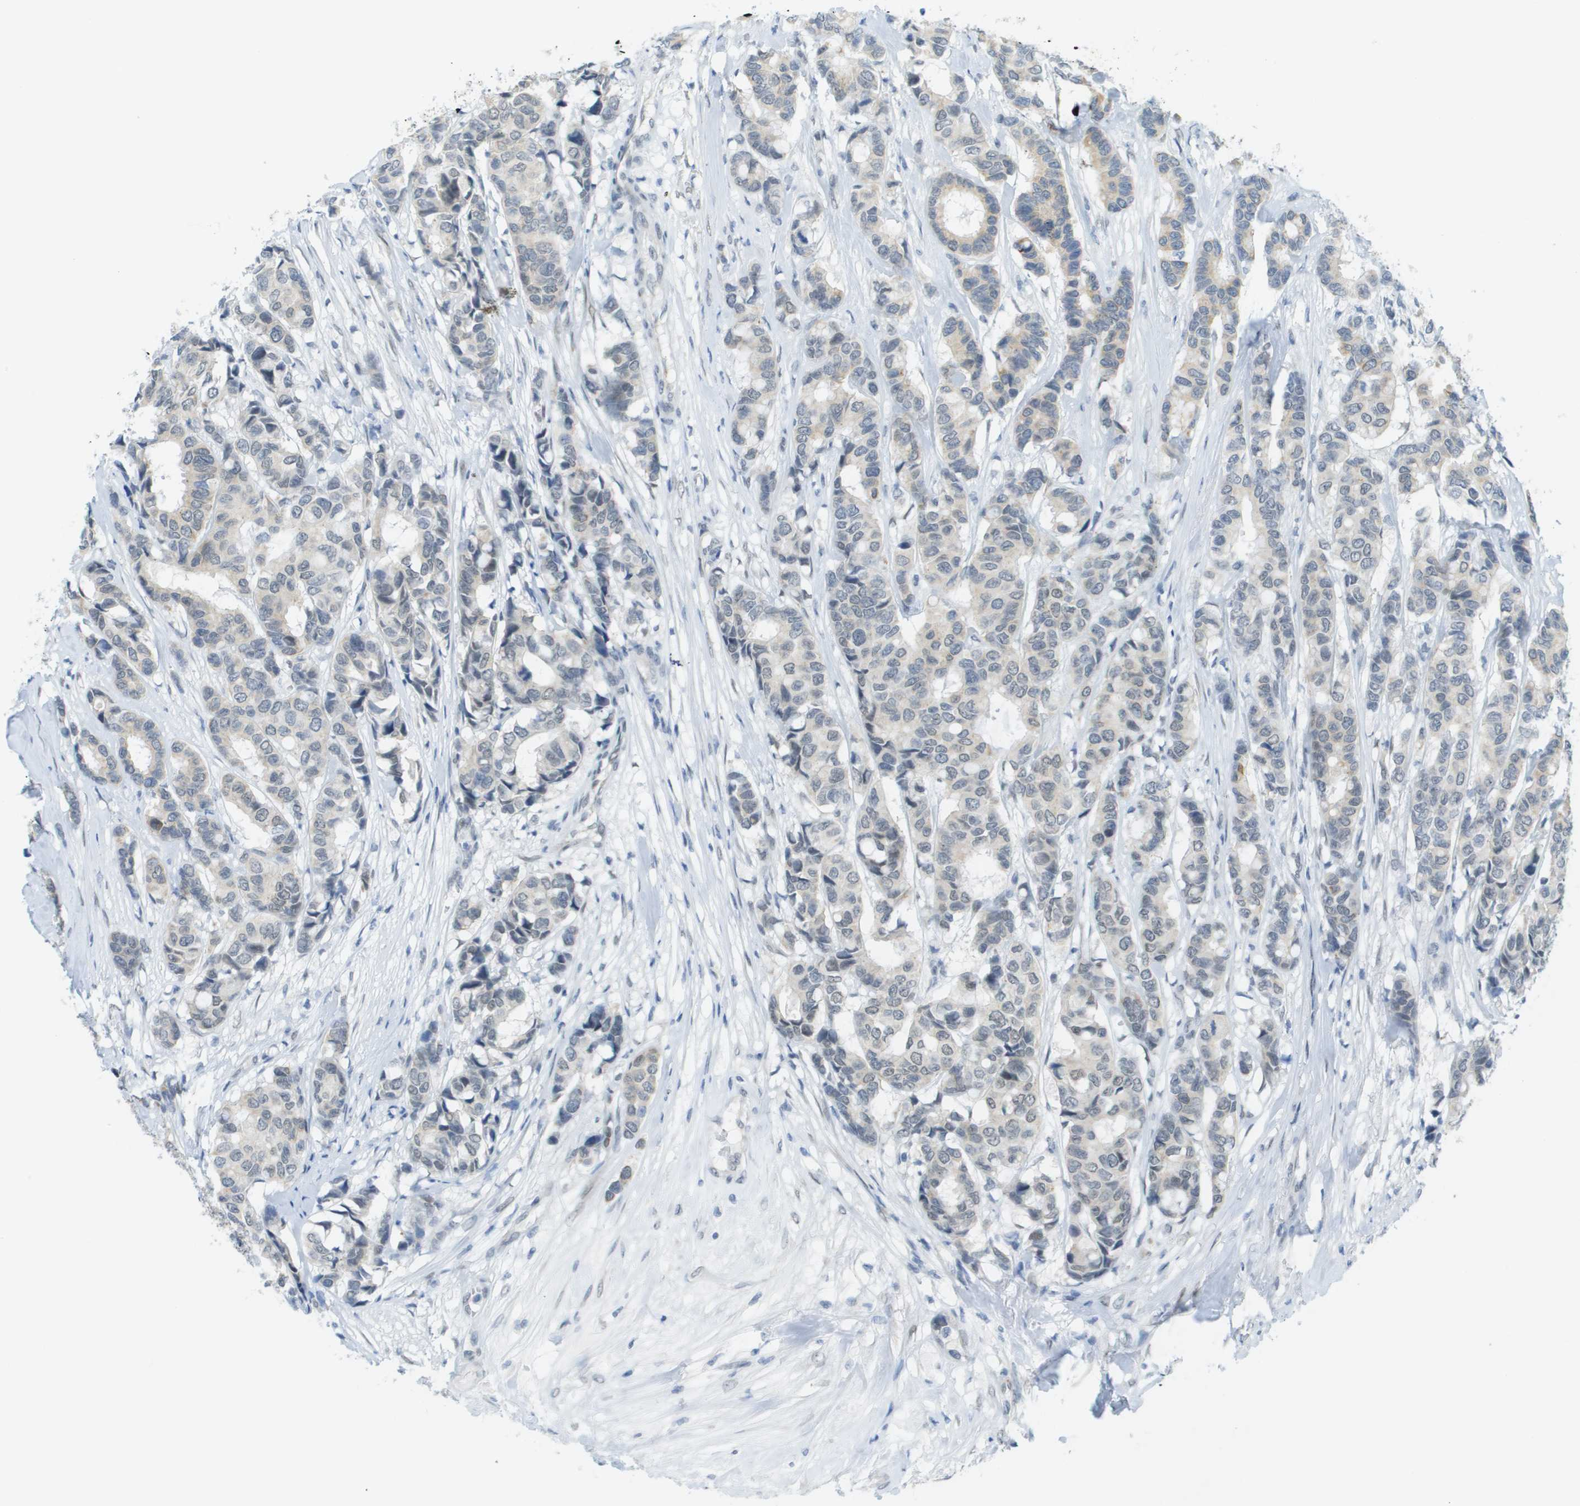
{"staining": {"intensity": "negative", "quantity": "none", "location": "none"}, "tissue": "breast cancer", "cell_type": "Tumor cells", "image_type": "cancer", "snomed": [{"axis": "morphology", "description": "Duct carcinoma"}, {"axis": "topography", "description": "Breast"}], "caption": "Immunohistochemistry micrograph of human breast invasive ductal carcinoma stained for a protein (brown), which demonstrates no expression in tumor cells.", "gene": "ARID1B", "patient": {"sex": "female", "age": 87}}